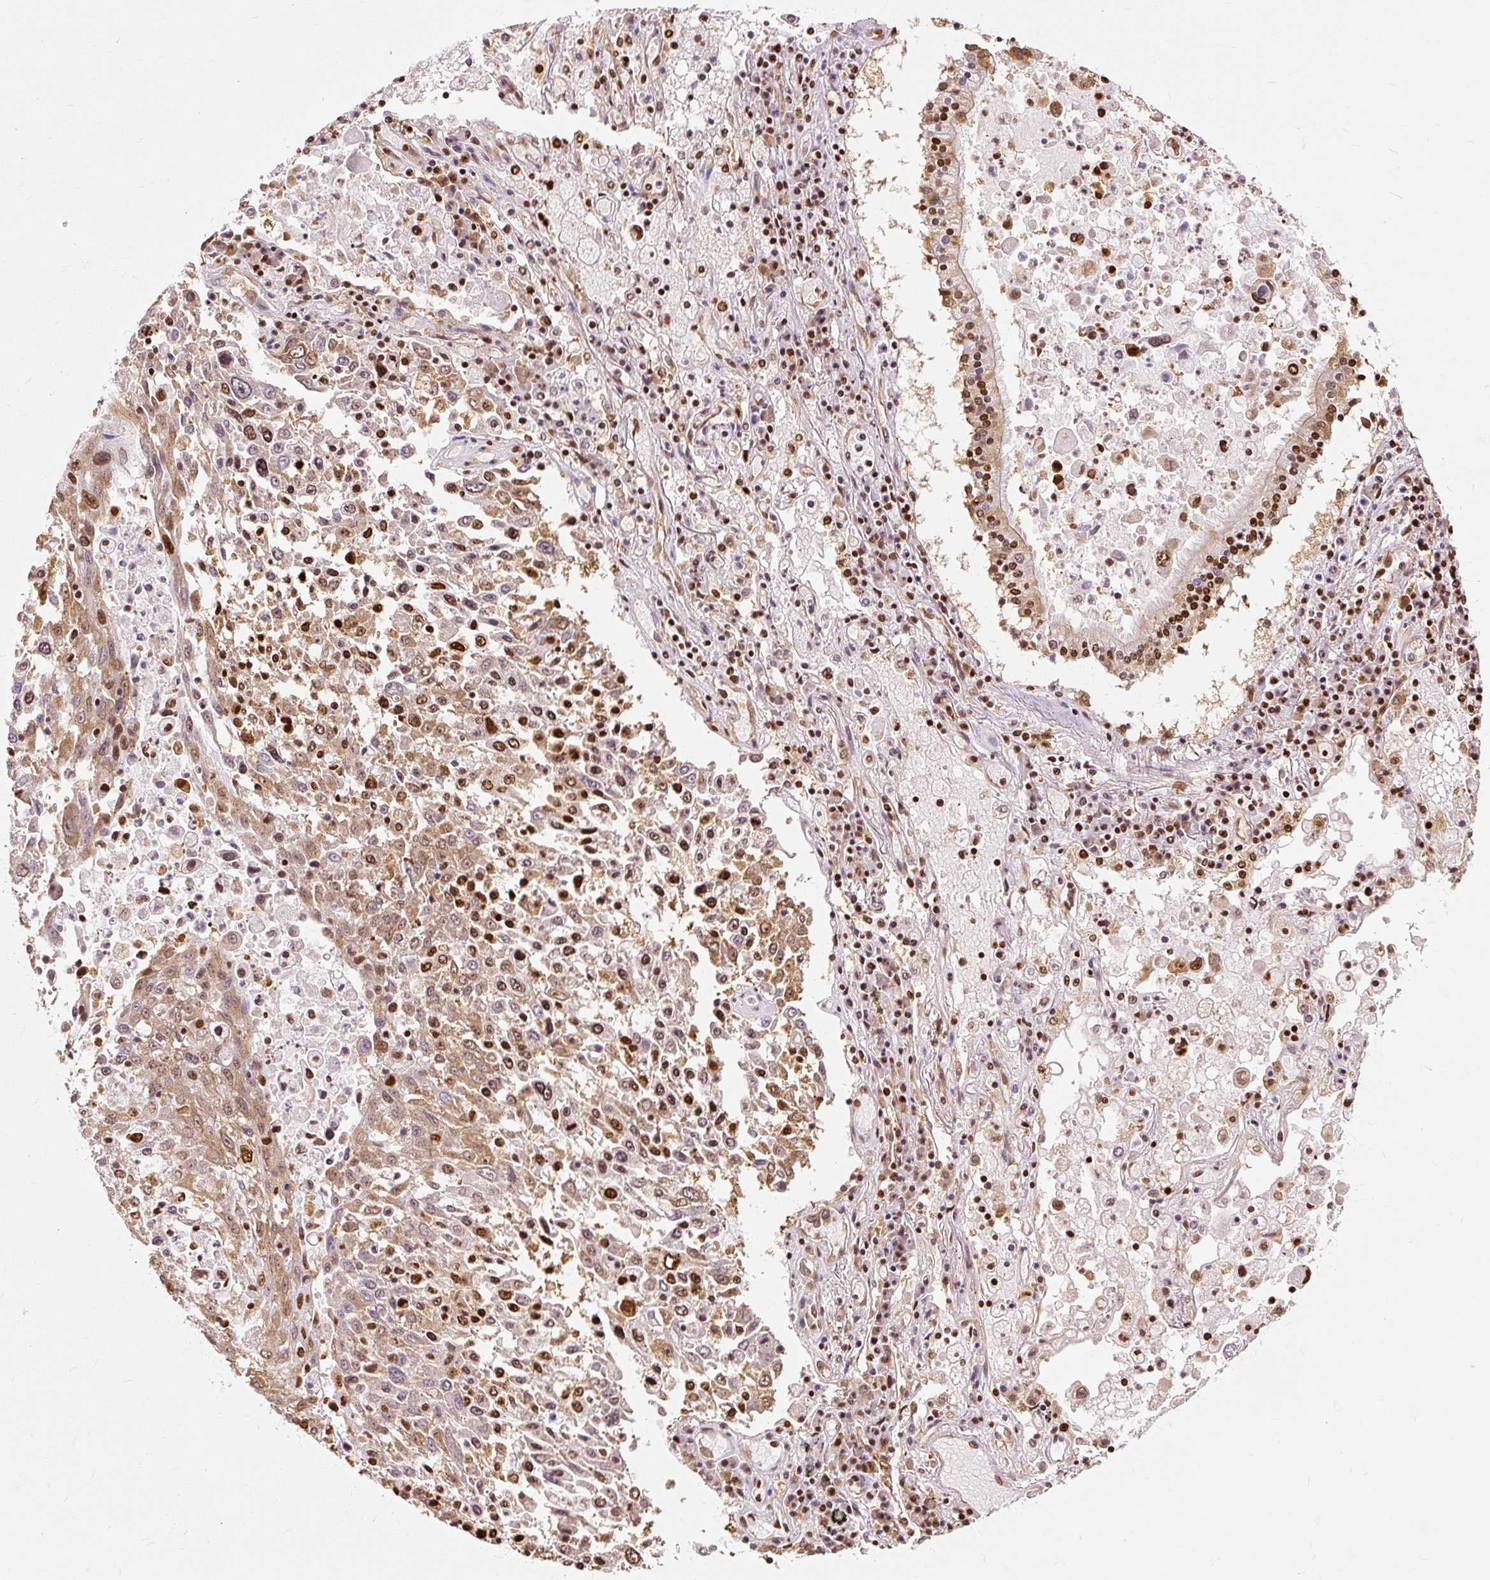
{"staining": {"intensity": "moderate", "quantity": ">75%", "location": "cytoplasmic/membranous,nuclear"}, "tissue": "lung cancer", "cell_type": "Tumor cells", "image_type": "cancer", "snomed": [{"axis": "morphology", "description": "Squamous cell carcinoma, NOS"}, {"axis": "topography", "description": "Lung"}], "caption": "A medium amount of moderate cytoplasmic/membranous and nuclear staining is present in approximately >75% of tumor cells in squamous cell carcinoma (lung) tissue.", "gene": "XRCC6", "patient": {"sex": "male", "age": 65}}